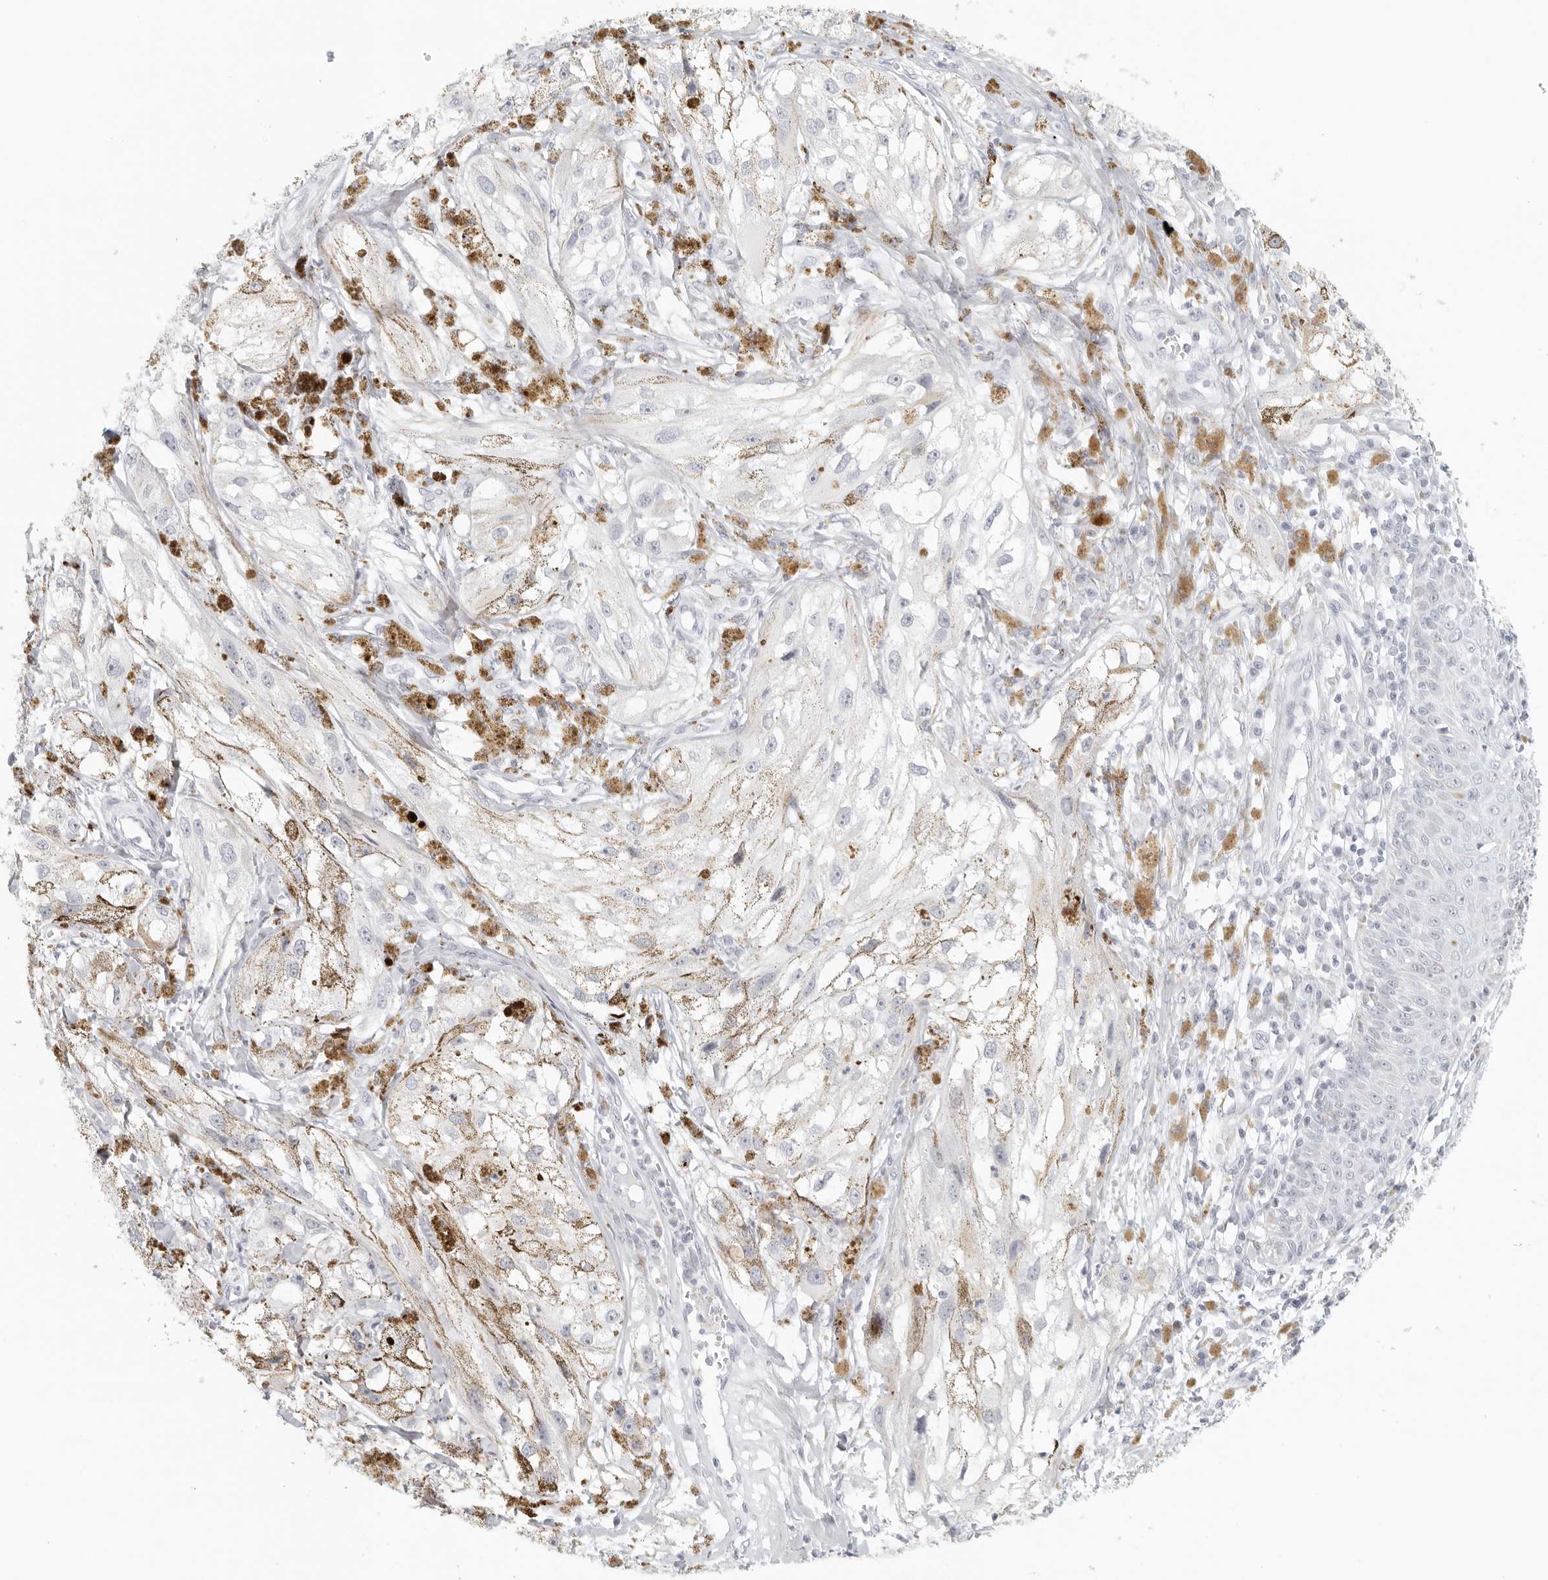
{"staining": {"intensity": "negative", "quantity": "none", "location": "none"}, "tissue": "melanoma", "cell_type": "Tumor cells", "image_type": "cancer", "snomed": [{"axis": "morphology", "description": "Malignant melanoma, NOS"}, {"axis": "topography", "description": "Skin"}], "caption": "The histopathology image displays no staining of tumor cells in melanoma. (Stains: DAB immunohistochemistry with hematoxylin counter stain, Microscopy: brightfield microscopy at high magnification).", "gene": "RPS6KC1", "patient": {"sex": "male", "age": 88}}